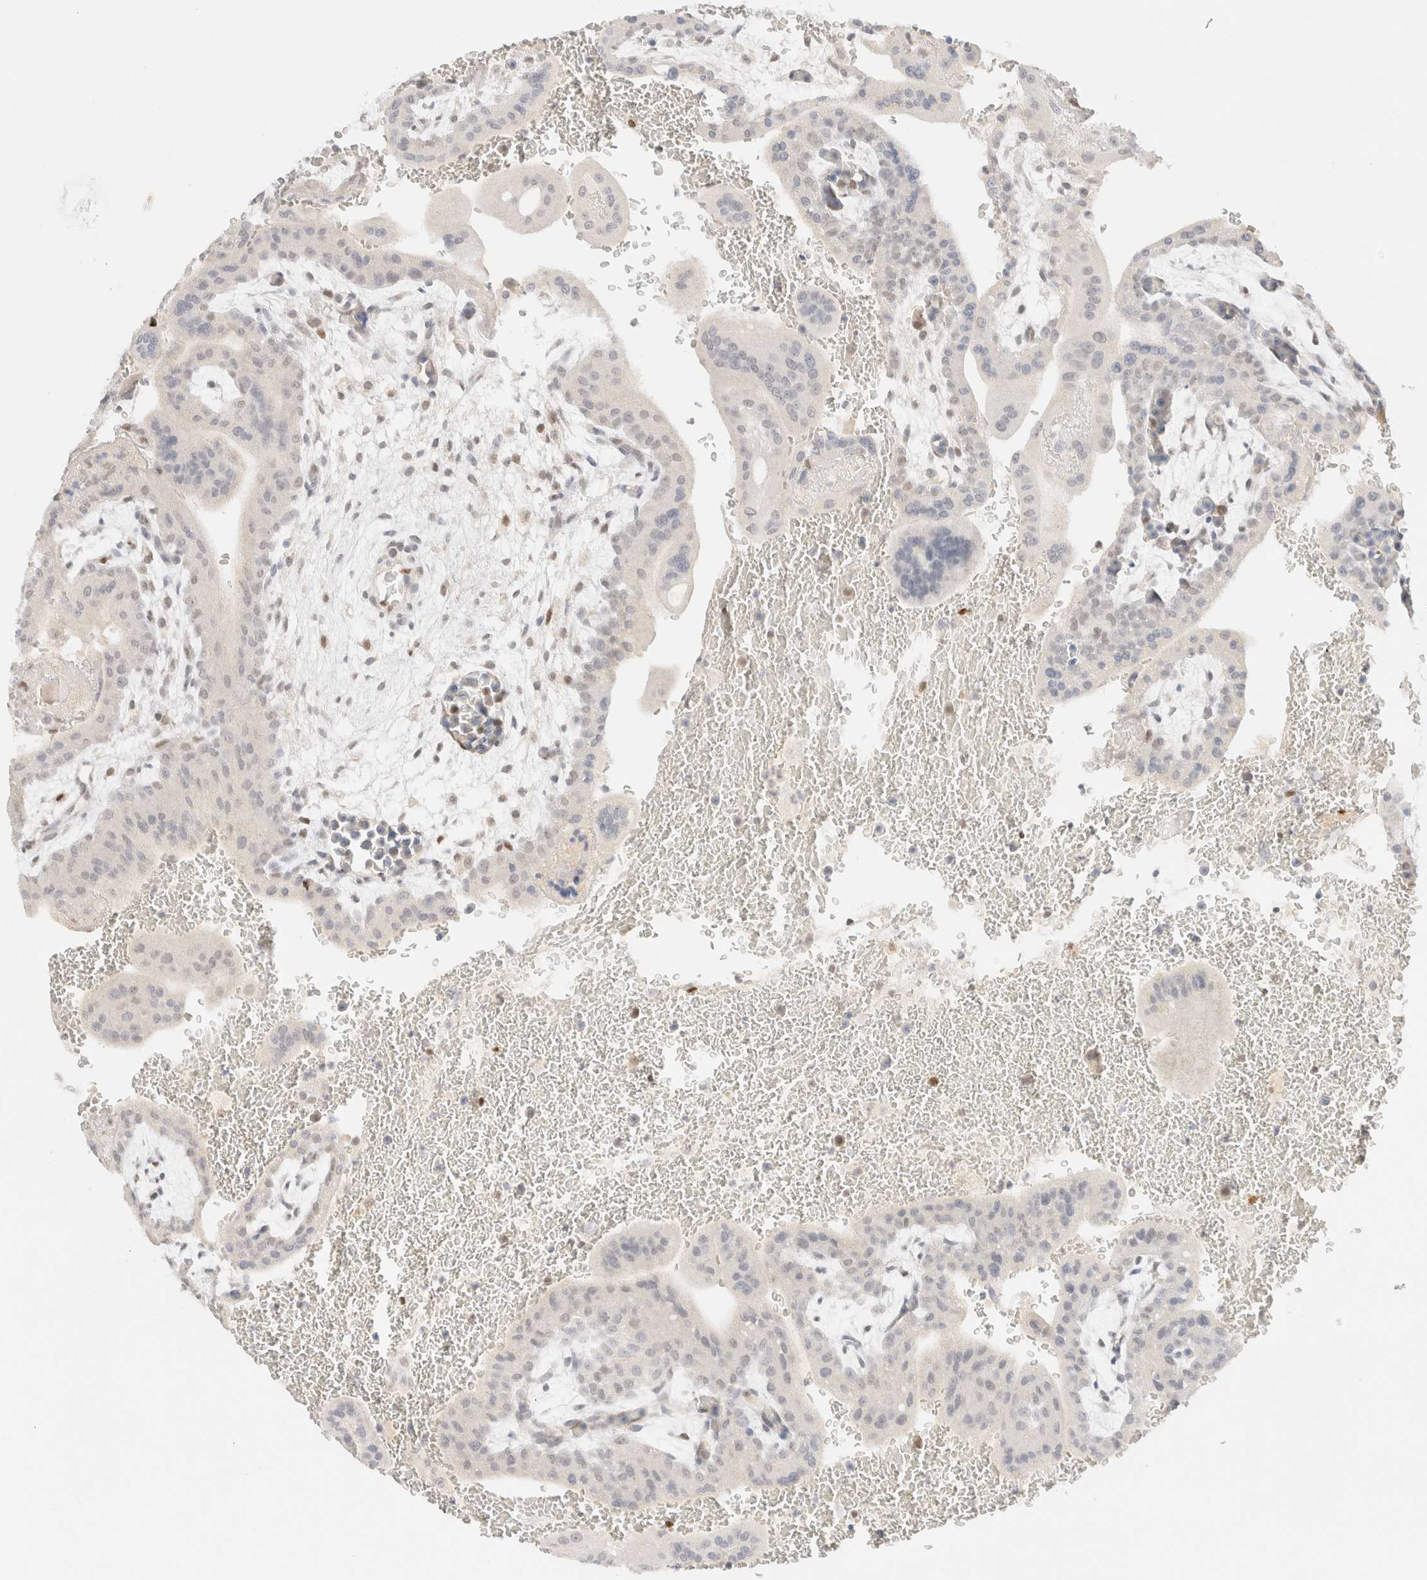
{"staining": {"intensity": "negative", "quantity": "none", "location": "none"}, "tissue": "placenta", "cell_type": "Trophoblastic cells", "image_type": "normal", "snomed": [{"axis": "morphology", "description": "Normal tissue, NOS"}, {"axis": "topography", "description": "Placenta"}], "caption": "This histopathology image is of unremarkable placenta stained with IHC to label a protein in brown with the nuclei are counter-stained blue. There is no expression in trophoblastic cells.", "gene": "DDB2", "patient": {"sex": "female", "age": 35}}